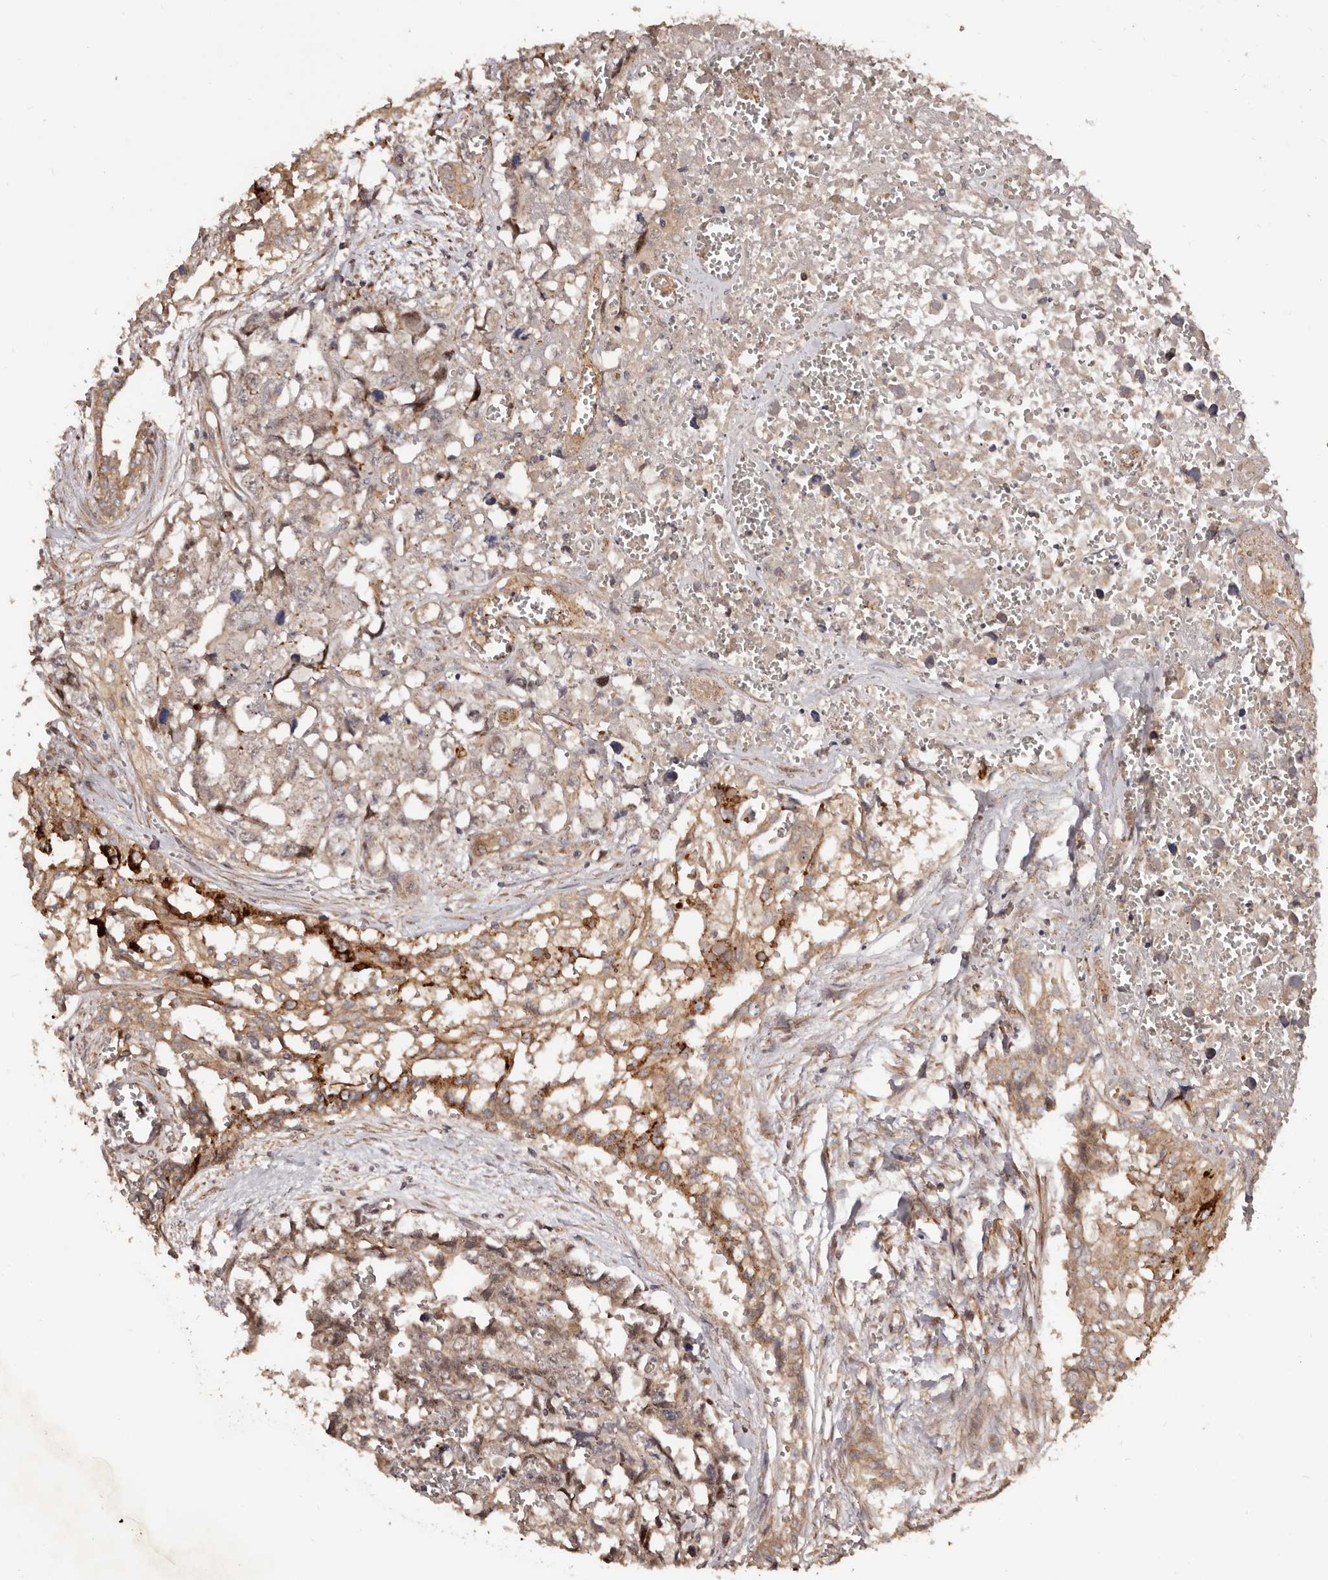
{"staining": {"intensity": "weak", "quantity": ">75%", "location": "cytoplasmic/membranous"}, "tissue": "testis cancer", "cell_type": "Tumor cells", "image_type": "cancer", "snomed": [{"axis": "morphology", "description": "Carcinoma, Embryonal, NOS"}, {"axis": "topography", "description": "Testis"}], "caption": "IHC histopathology image of neoplastic tissue: testis embryonal carcinoma stained using immunohistochemistry shows low levels of weak protein expression localized specifically in the cytoplasmic/membranous of tumor cells, appearing as a cytoplasmic/membranous brown color.", "gene": "GTPBP1", "patient": {"sex": "male", "age": 31}}